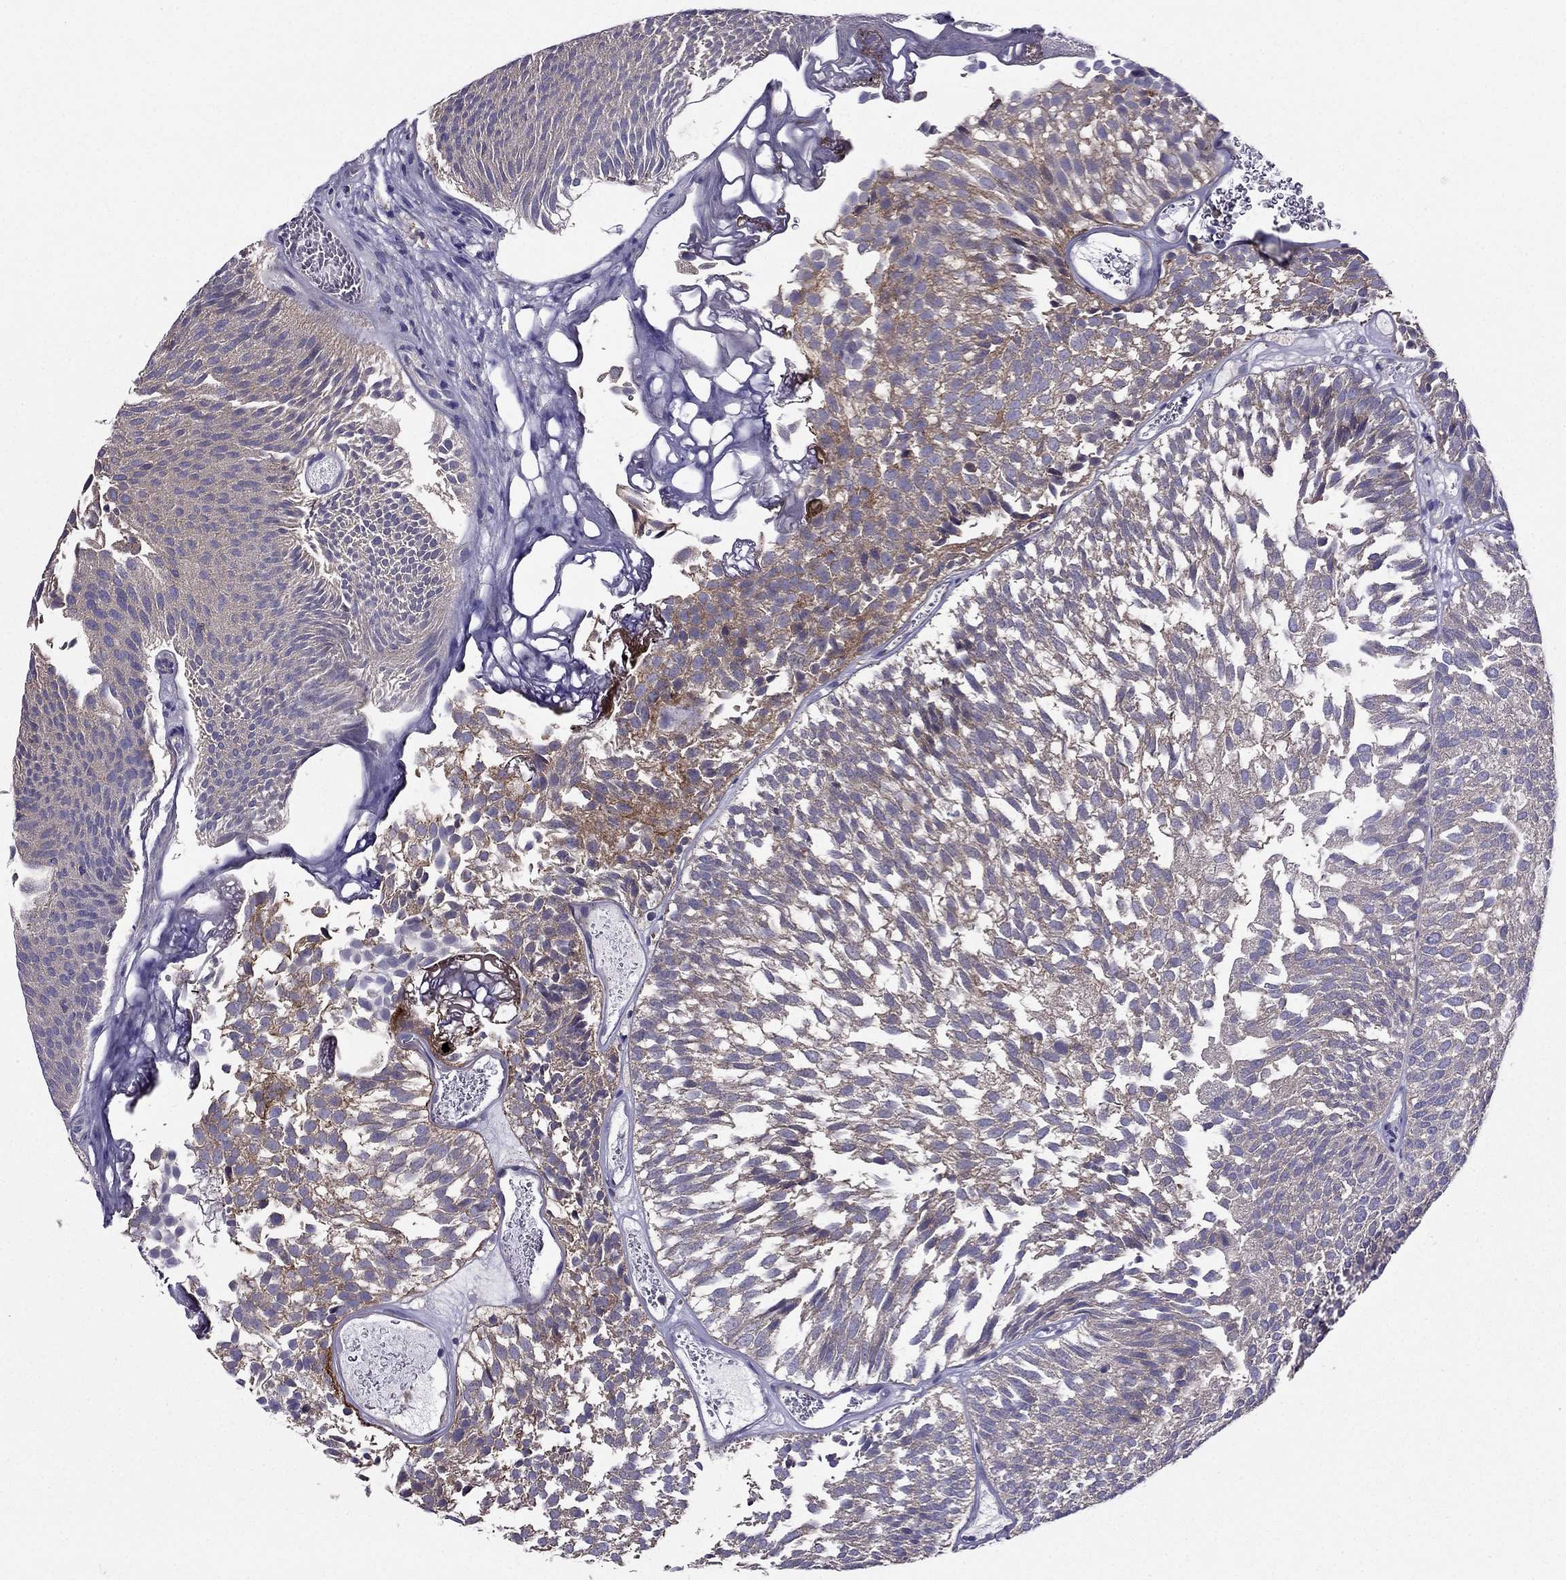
{"staining": {"intensity": "moderate", "quantity": "<25%", "location": "cytoplasmic/membranous"}, "tissue": "urothelial cancer", "cell_type": "Tumor cells", "image_type": "cancer", "snomed": [{"axis": "morphology", "description": "Urothelial carcinoma, Low grade"}, {"axis": "topography", "description": "Urinary bladder"}], "caption": "An IHC image of neoplastic tissue is shown. Protein staining in brown shows moderate cytoplasmic/membranous positivity in urothelial cancer within tumor cells.", "gene": "AAK1", "patient": {"sex": "male", "age": 52}}